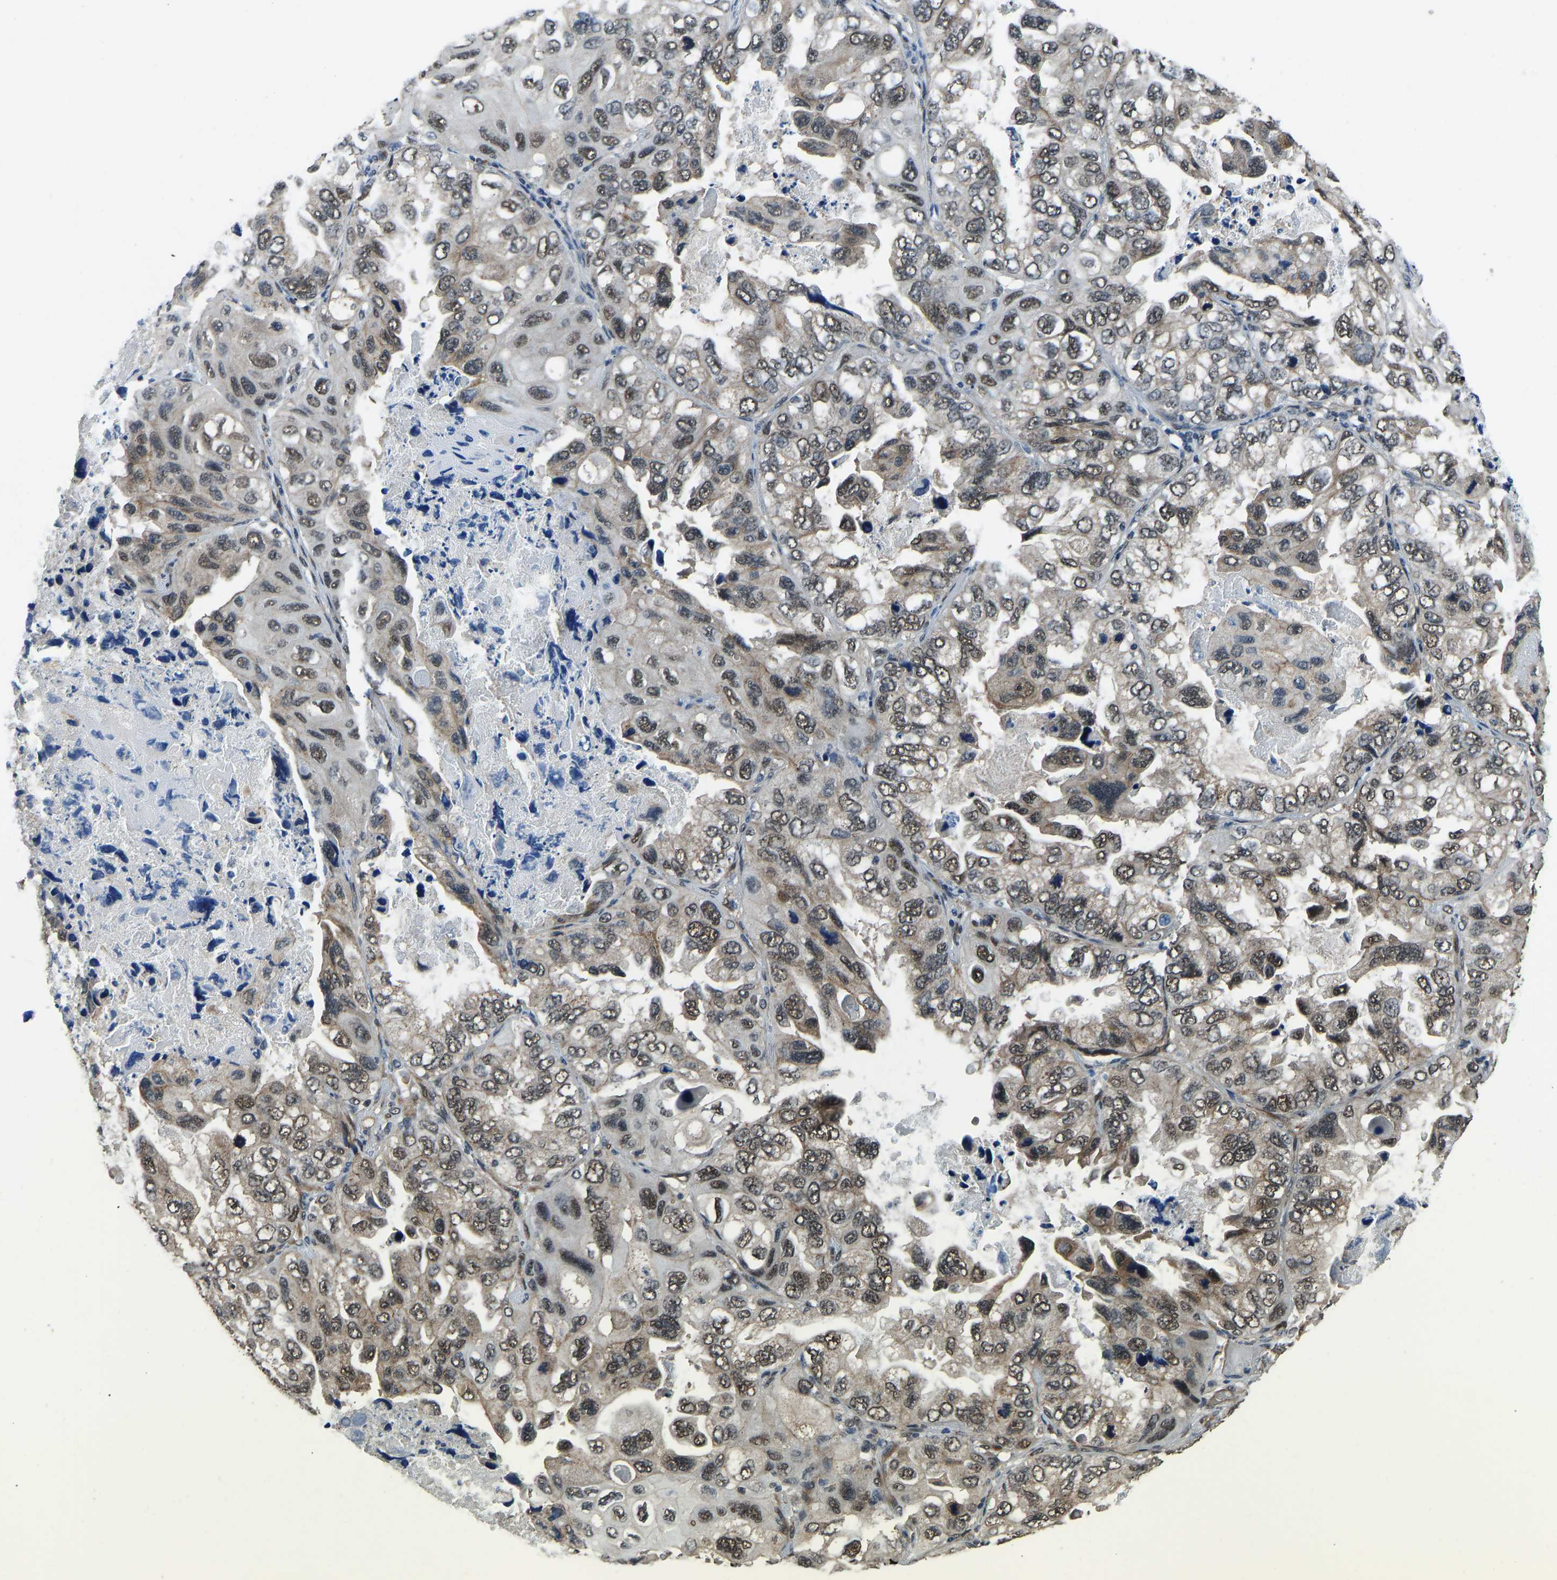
{"staining": {"intensity": "weak", "quantity": ">75%", "location": "nuclear"}, "tissue": "lung cancer", "cell_type": "Tumor cells", "image_type": "cancer", "snomed": [{"axis": "morphology", "description": "Squamous cell carcinoma, NOS"}, {"axis": "topography", "description": "Lung"}], "caption": "Weak nuclear expression for a protein is identified in approximately >75% of tumor cells of lung cancer using immunohistochemistry (IHC).", "gene": "TOX4", "patient": {"sex": "female", "age": 73}}